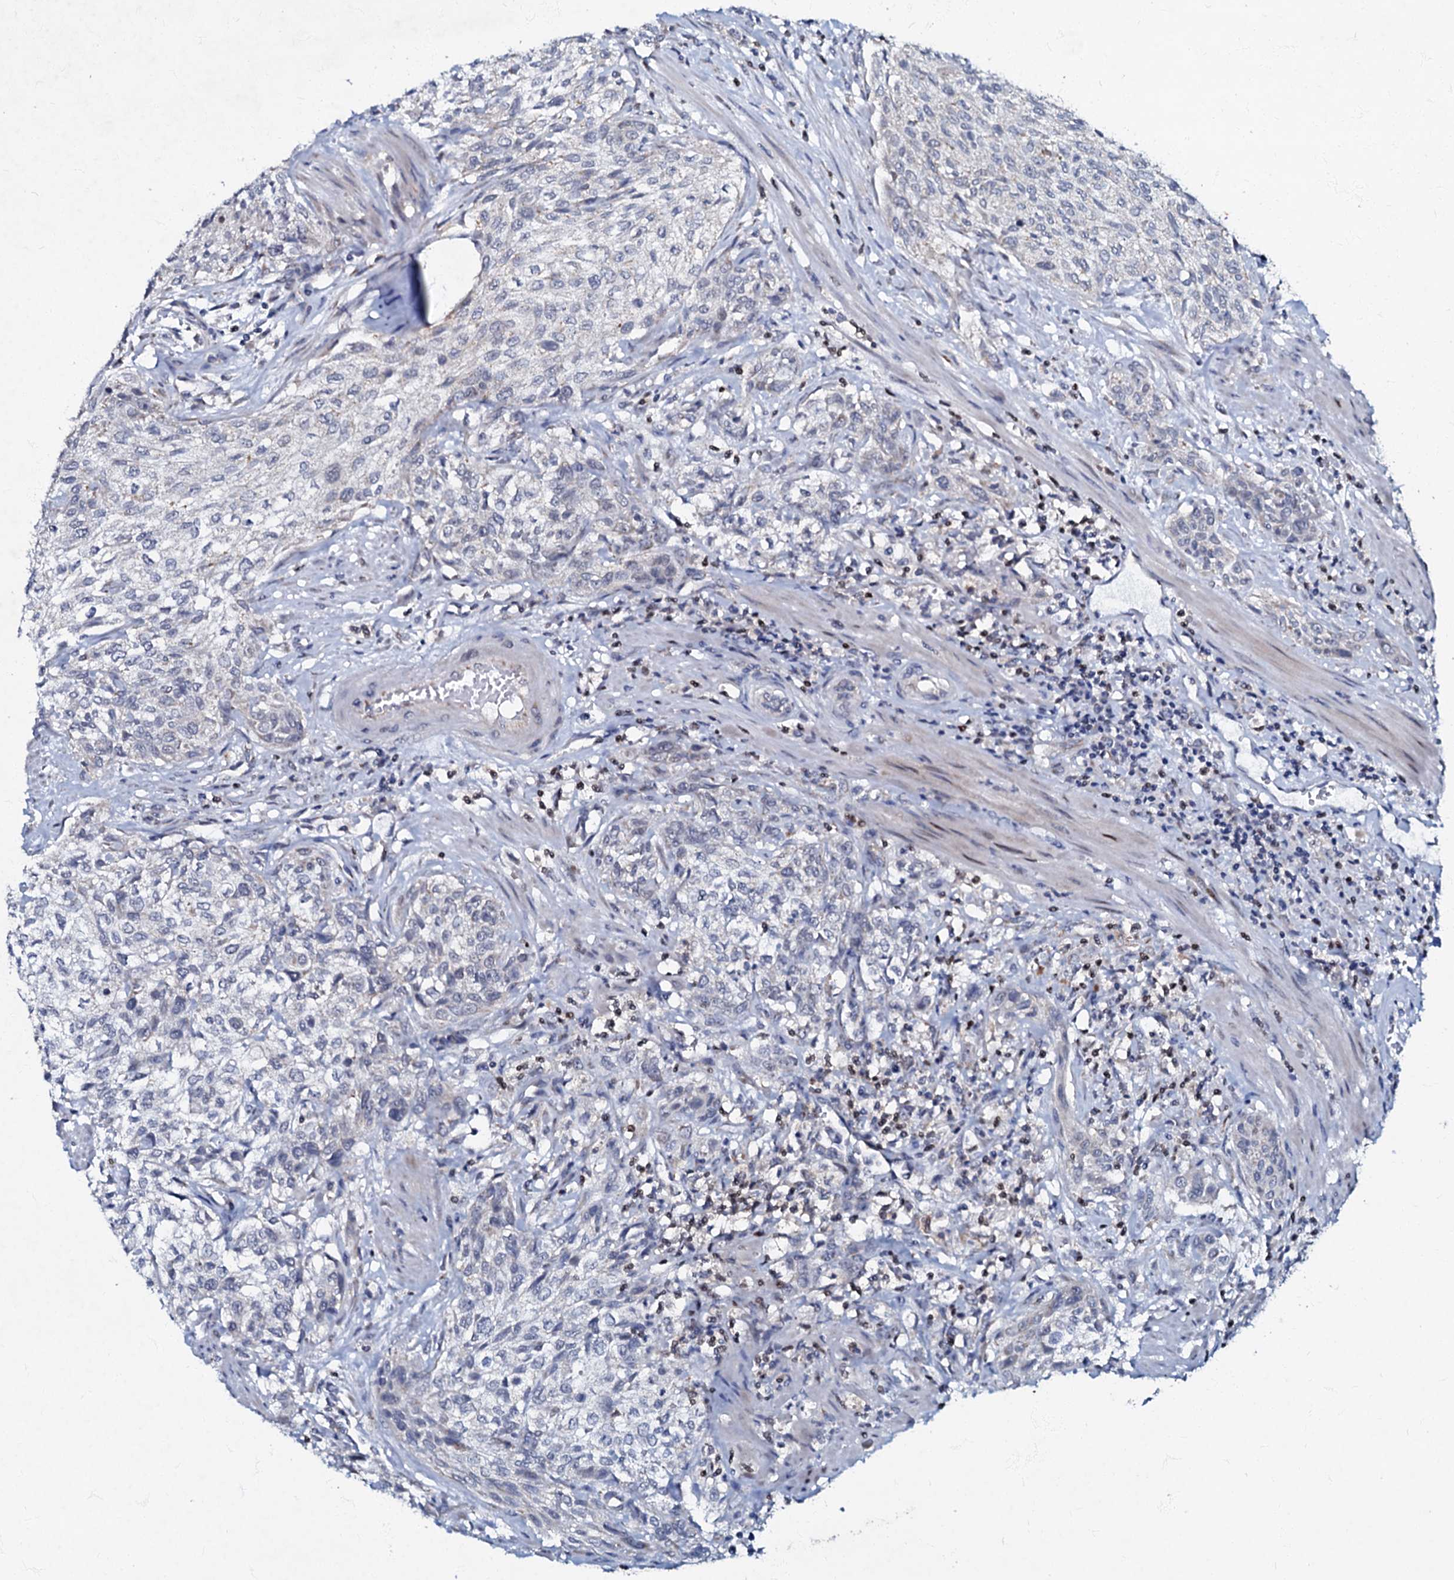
{"staining": {"intensity": "negative", "quantity": "none", "location": "none"}, "tissue": "urothelial cancer", "cell_type": "Tumor cells", "image_type": "cancer", "snomed": [{"axis": "morphology", "description": "Normal tissue, NOS"}, {"axis": "morphology", "description": "Urothelial carcinoma, NOS"}, {"axis": "topography", "description": "Urinary bladder"}, {"axis": "topography", "description": "Peripheral nerve tissue"}], "caption": "Urothelial cancer stained for a protein using IHC displays no staining tumor cells.", "gene": "MRPL51", "patient": {"sex": "male", "age": 35}}